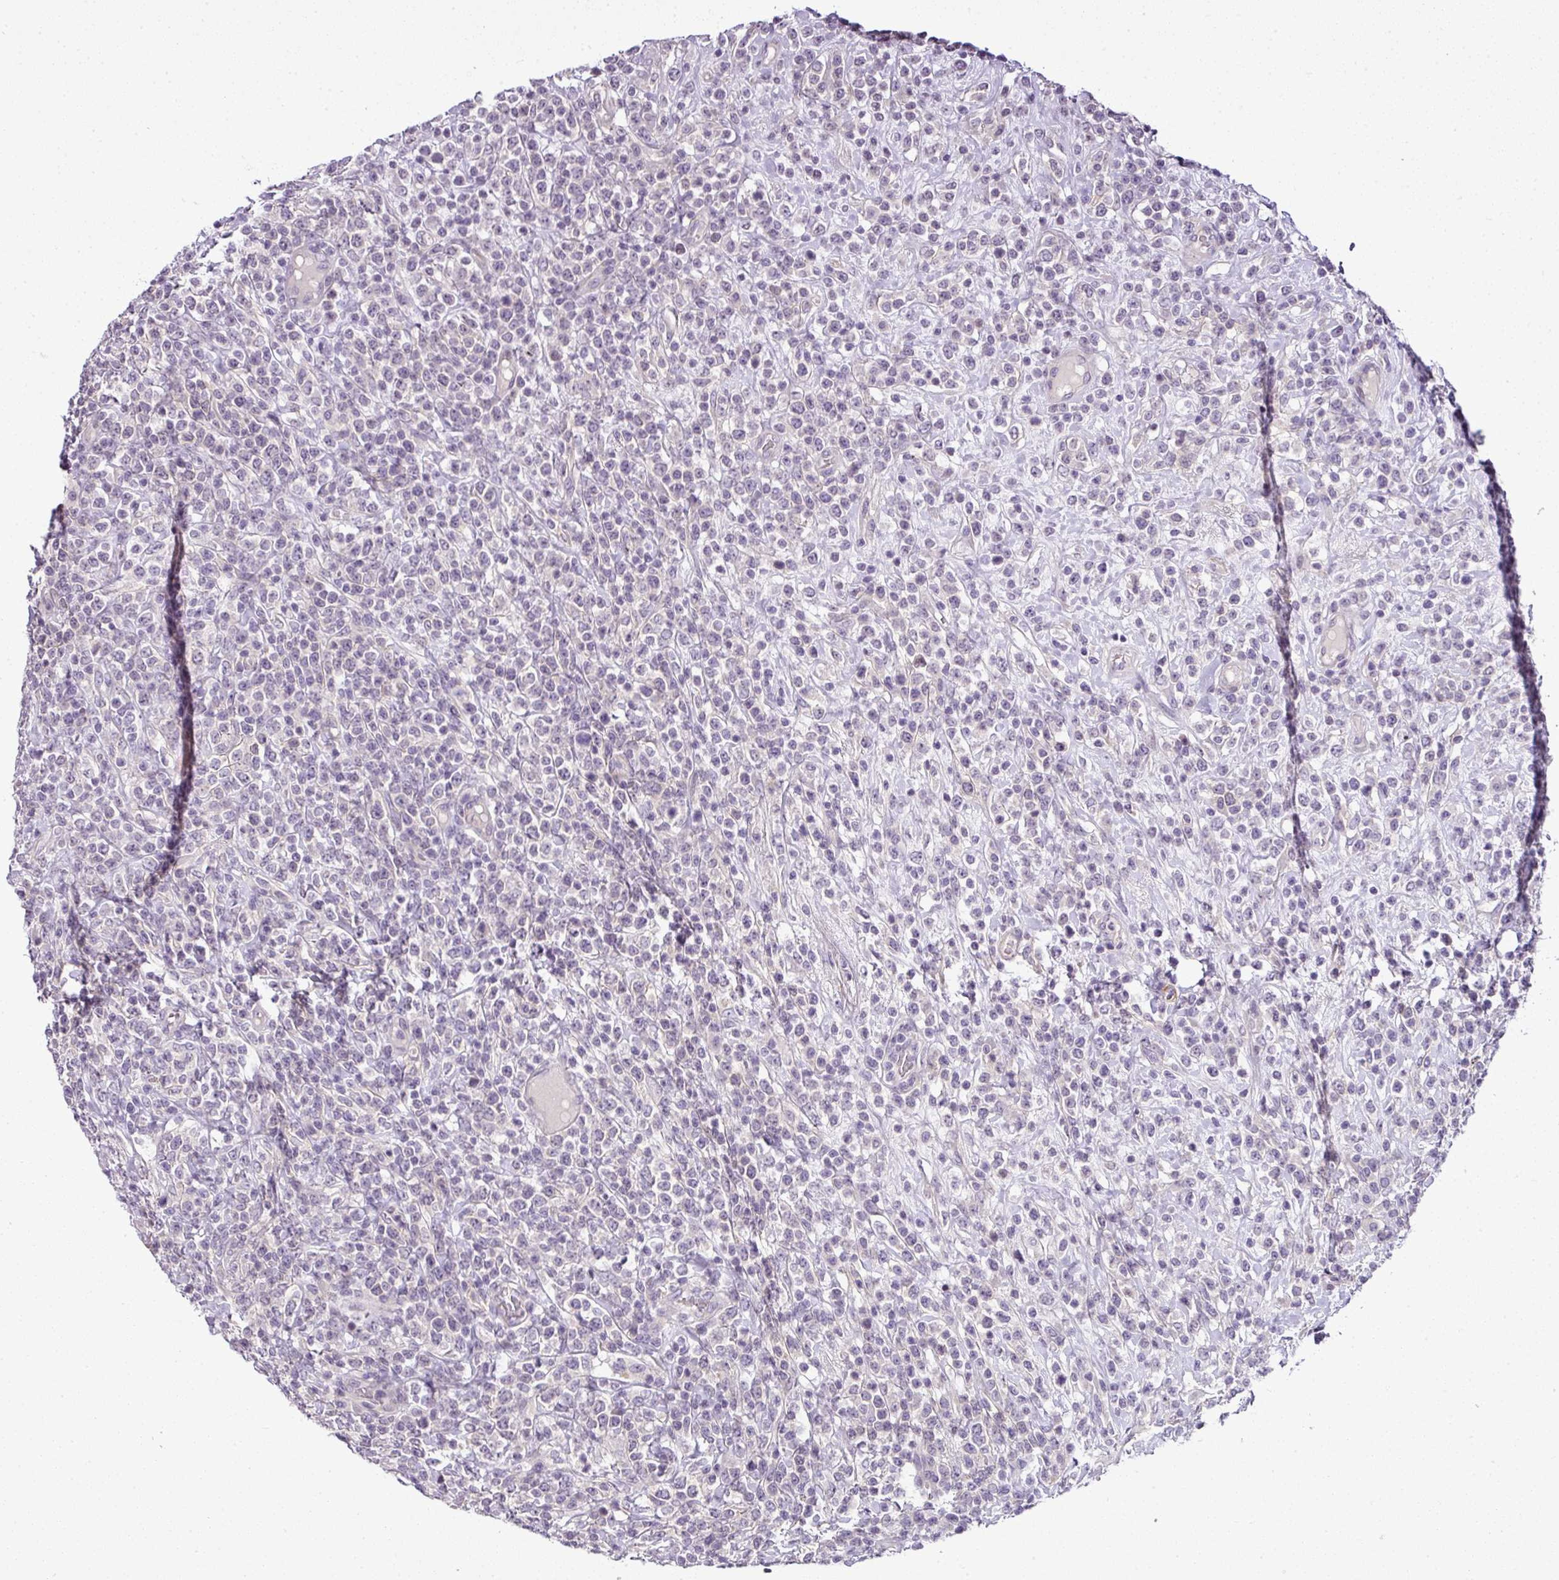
{"staining": {"intensity": "negative", "quantity": "none", "location": "none"}, "tissue": "lymphoma", "cell_type": "Tumor cells", "image_type": "cancer", "snomed": [{"axis": "morphology", "description": "Malignant lymphoma, non-Hodgkin's type, High grade"}, {"axis": "topography", "description": "Colon"}], "caption": "Immunohistochemical staining of human lymphoma shows no significant expression in tumor cells. (Immunohistochemistry, brightfield microscopy, high magnification).", "gene": "TEX30", "patient": {"sex": "female", "age": 53}}